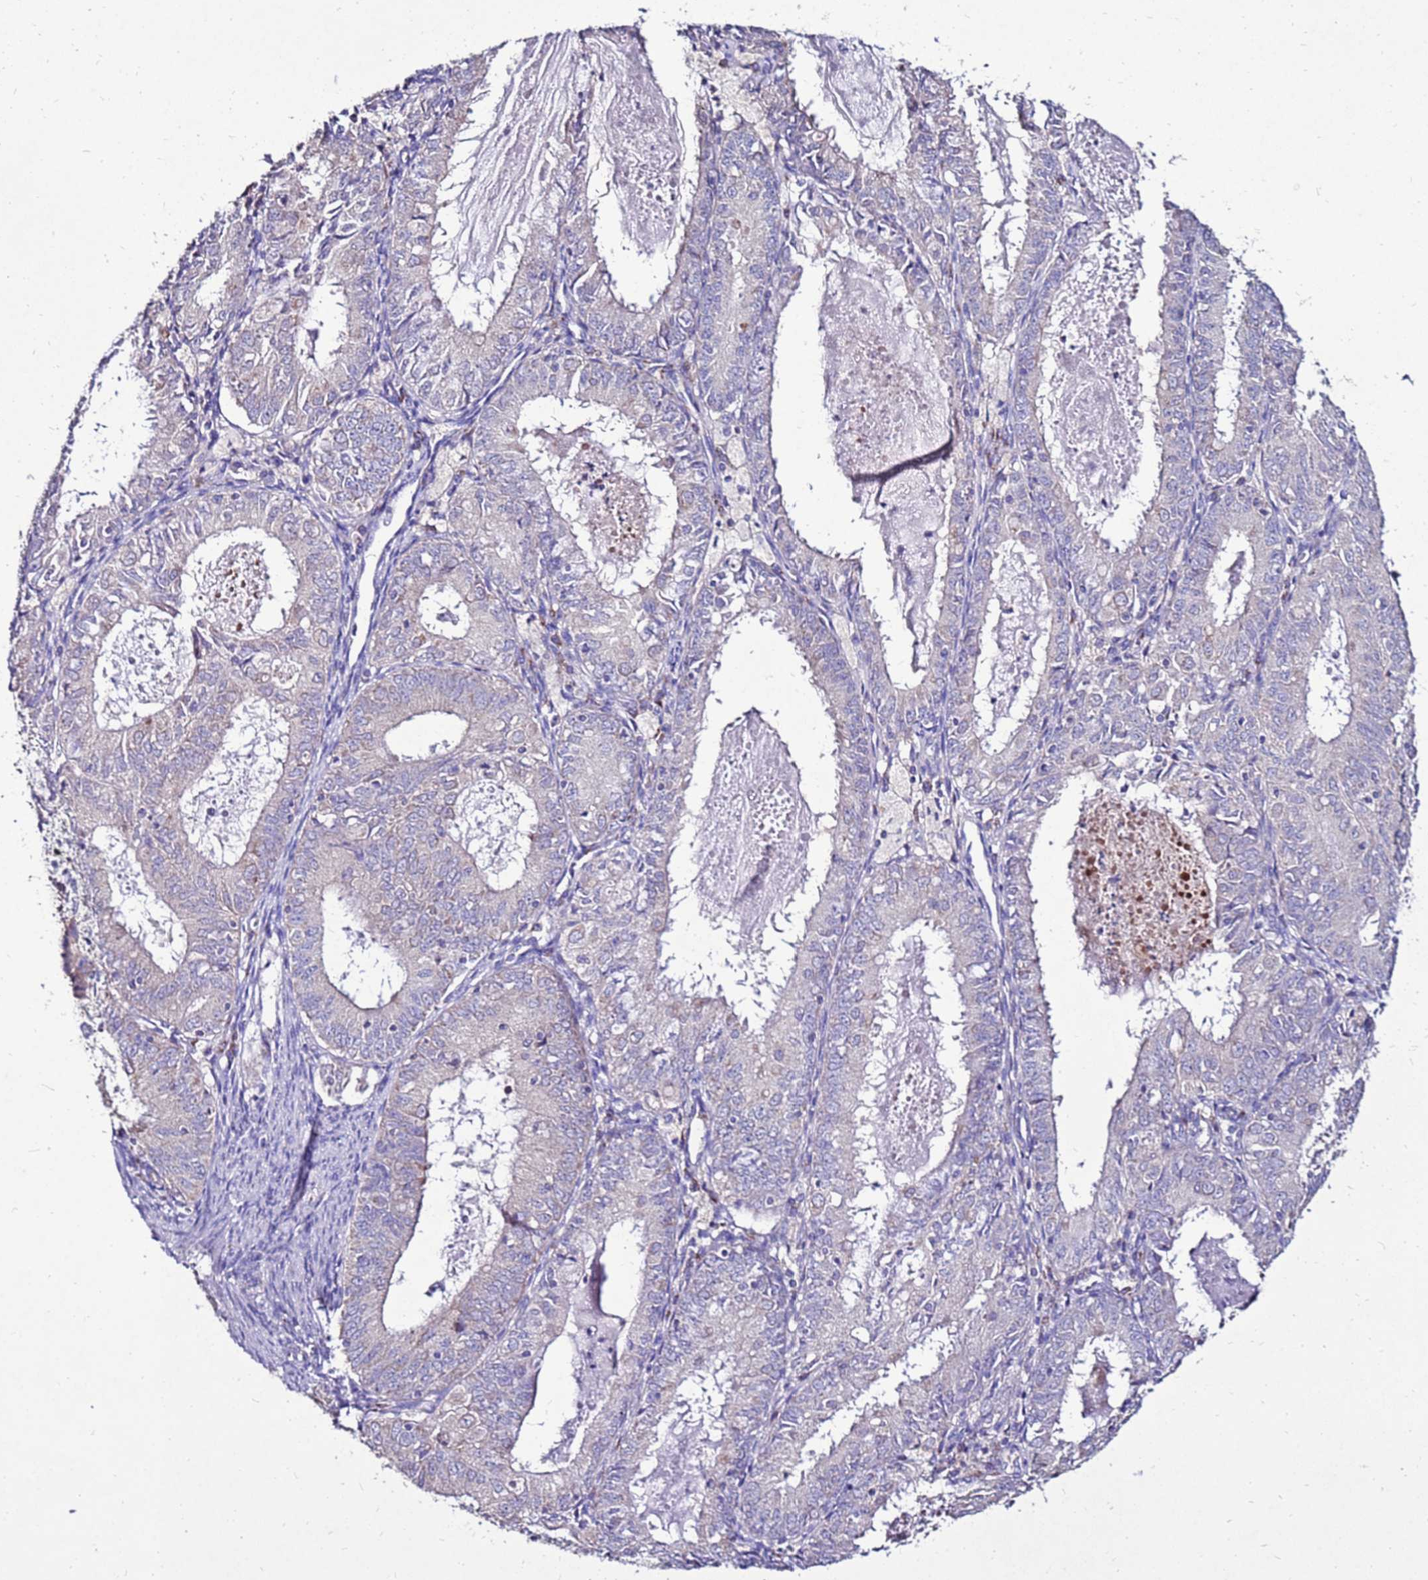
{"staining": {"intensity": "negative", "quantity": "none", "location": "none"}, "tissue": "endometrial cancer", "cell_type": "Tumor cells", "image_type": "cancer", "snomed": [{"axis": "morphology", "description": "Adenocarcinoma, NOS"}, {"axis": "topography", "description": "Endometrium"}], "caption": "The IHC histopathology image has no significant staining in tumor cells of endometrial cancer tissue.", "gene": "TMEM106C", "patient": {"sex": "female", "age": 57}}